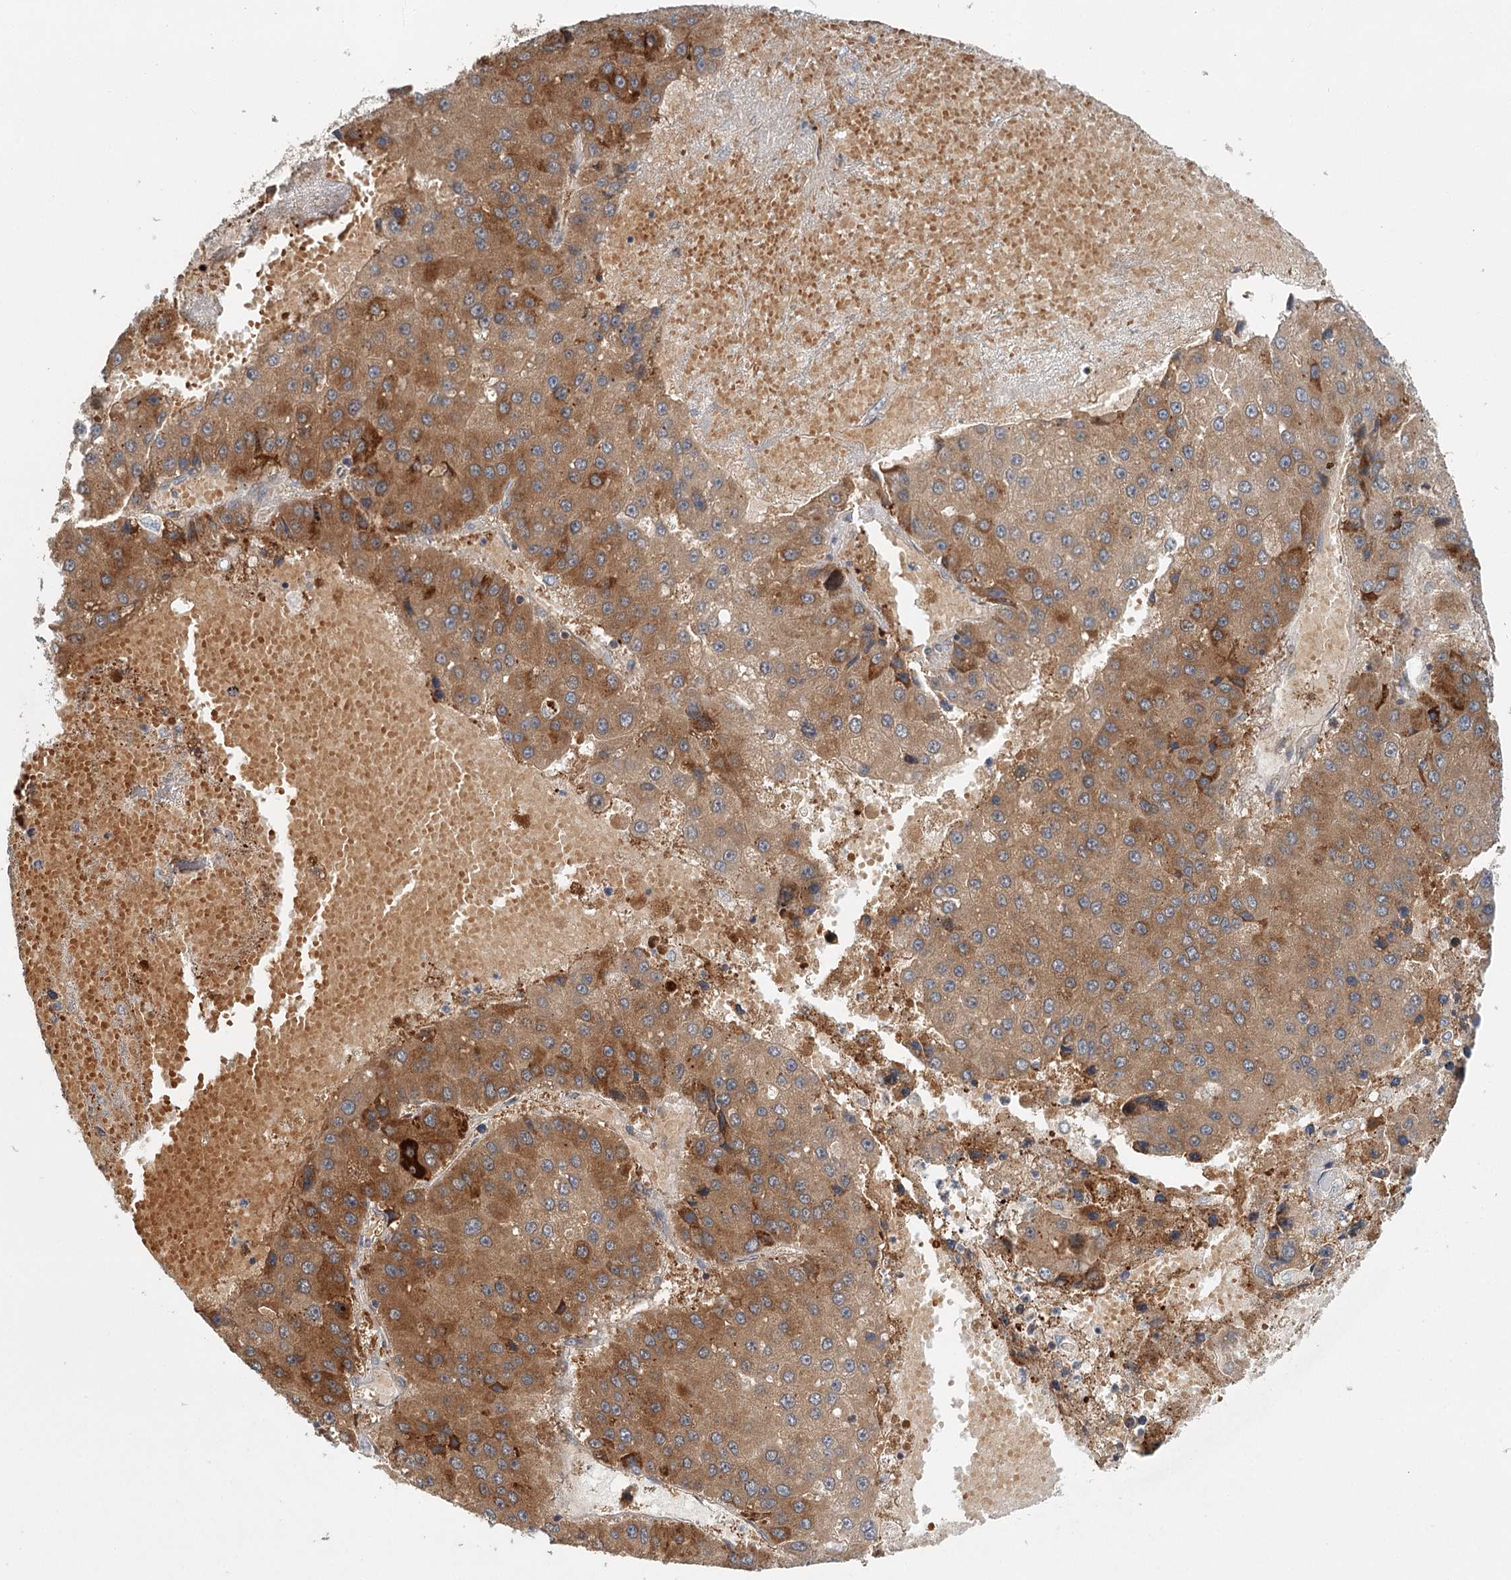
{"staining": {"intensity": "strong", "quantity": ">75%", "location": "cytoplasmic/membranous"}, "tissue": "liver cancer", "cell_type": "Tumor cells", "image_type": "cancer", "snomed": [{"axis": "morphology", "description": "Carcinoma, Hepatocellular, NOS"}, {"axis": "topography", "description": "Liver"}], "caption": "Immunohistochemical staining of liver cancer (hepatocellular carcinoma) demonstrates high levels of strong cytoplasmic/membranous protein positivity in about >75% of tumor cells.", "gene": "ADK", "patient": {"sex": "female", "age": 73}}